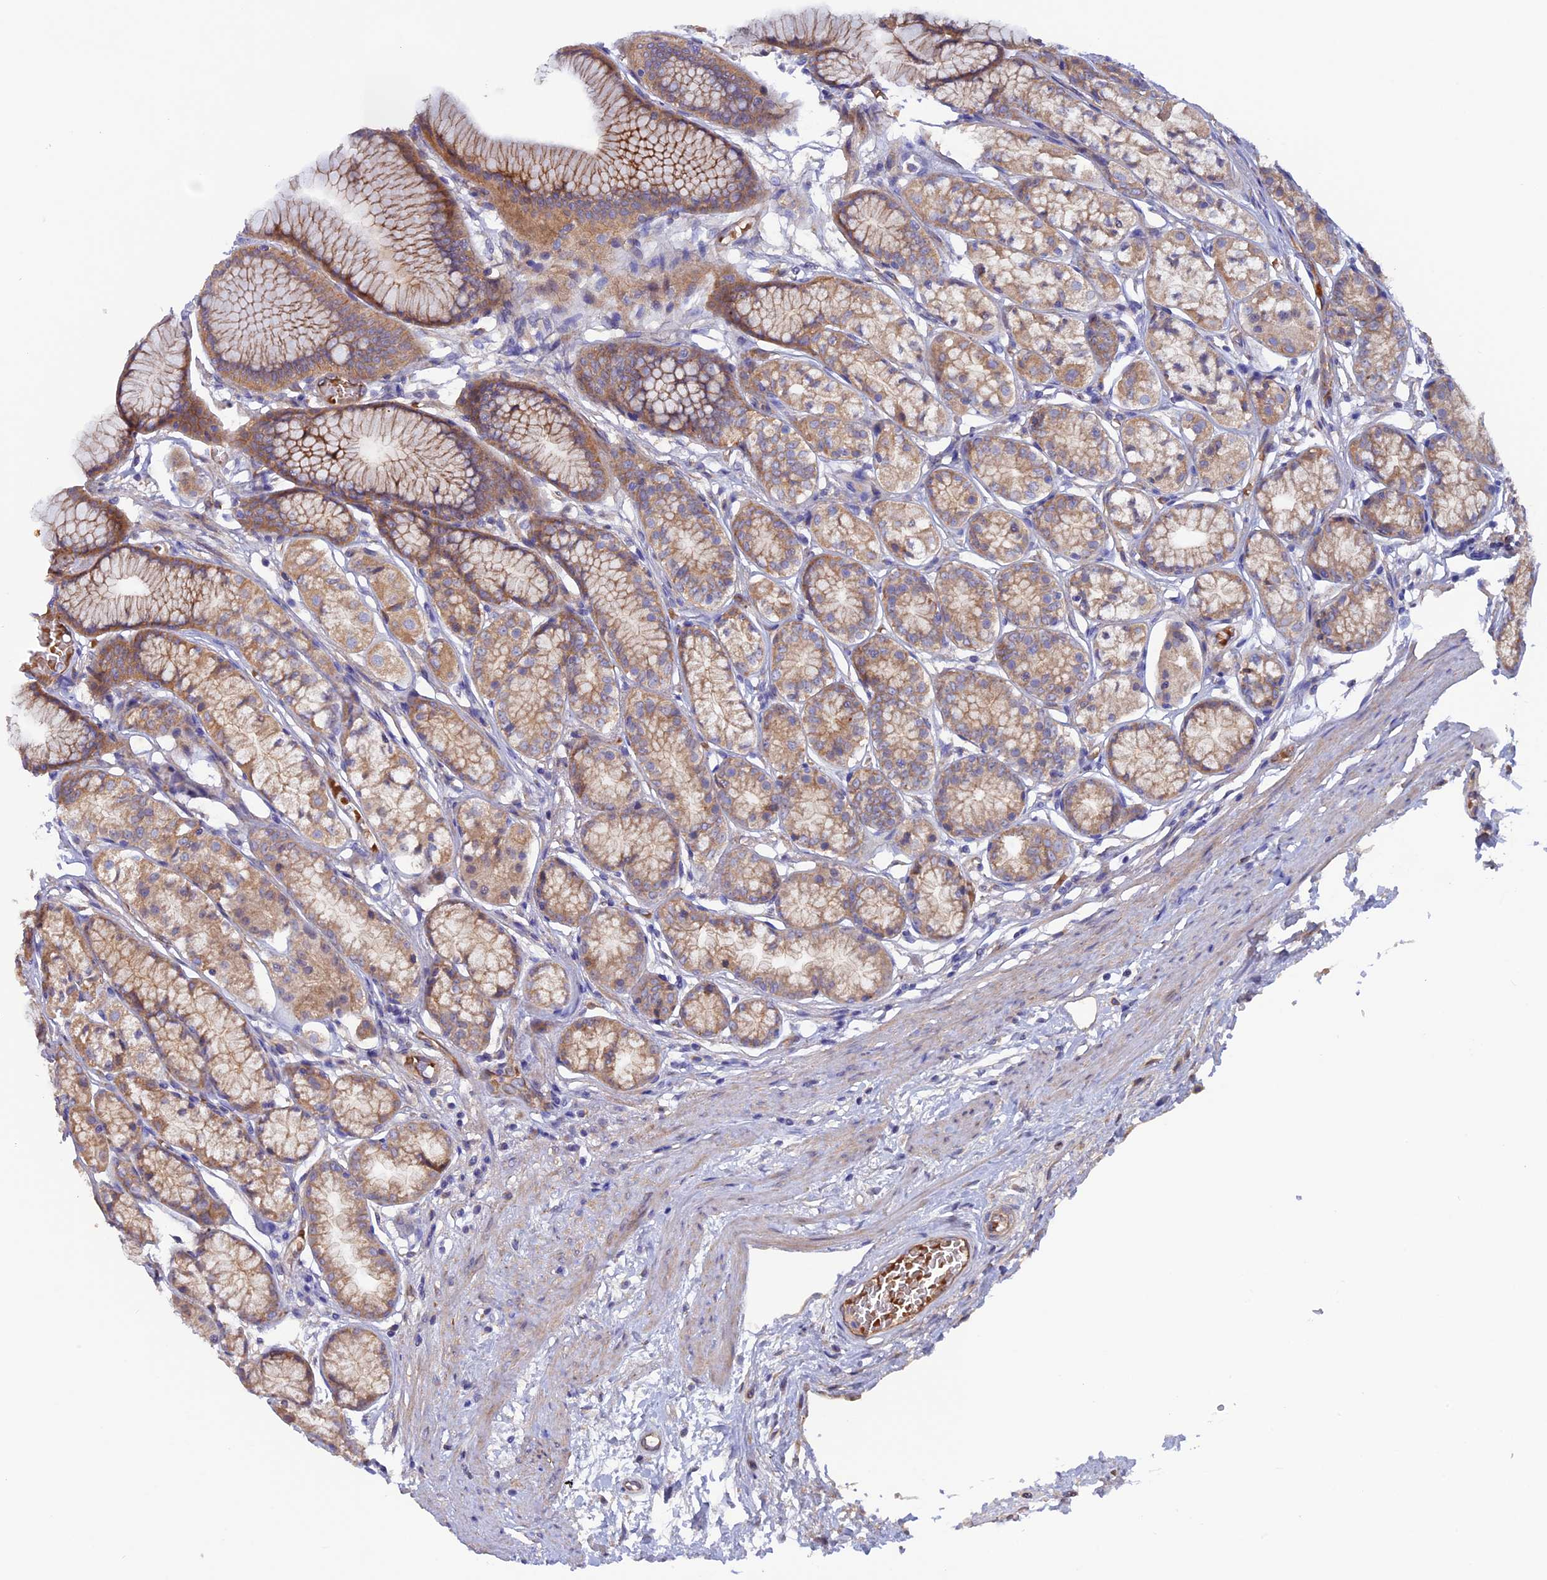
{"staining": {"intensity": "moderate", "quantity": ">75%", "location": "cytoplasmic/membranous"}, "tissue": "stomach", "cell_type": "Glandular cells", "image_type": "normal", "snomed": [{"axis": "morphology", "description": "Normal tissue, NOS"}, {"axis": "morphology", "description": "Adenocarcinoma, NOS"}, {"axis": "morphology", "description": "Adenocarcinoma, High grade"}, {"axis": "topography", "description": "Stomach, upper"}, {"axis": "topography", "description": "Stomach"}], "caption": "Human stomach stained for a protein (brown) displays moderate cytoplasmic/membranous positive staining in approximately >75% of glandular cells.", "gene": "DUS3L", "patient": {"sex": "female", "age": 65}}